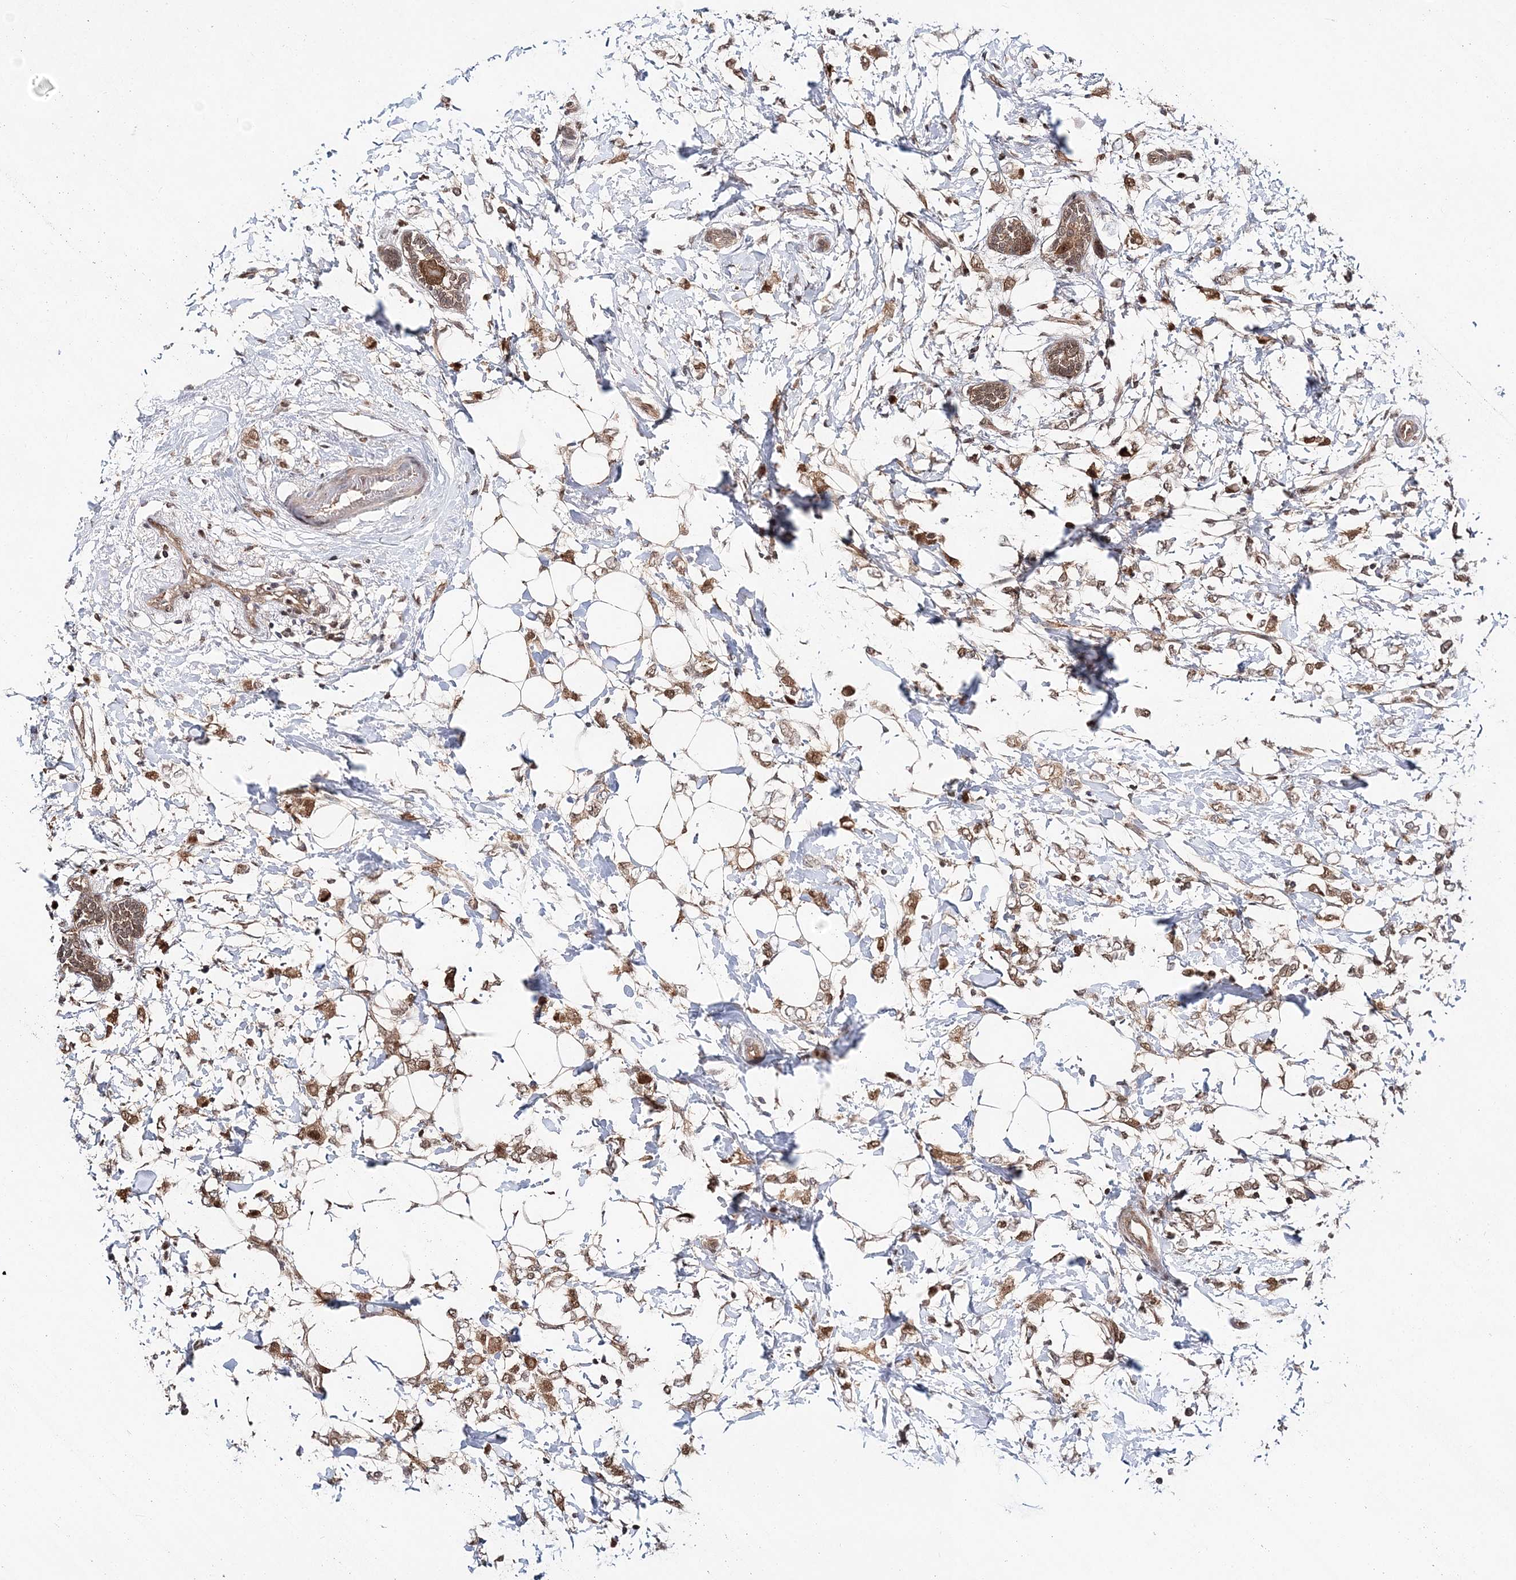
{"staining": {"intensity": "moderate", "quantity": ">75%", "location": "cytoplasmic/membranous"}, "tissue": "breast cancer", "cell_type": "Tumor cells", "image_type": "cancer", "snomed": [{"axis": "morphology", "description": "Normal tissue, NOS"}, {"axis": "morphology", "description": "Lobular carcinoma"}, {"axis": "topography", "description": "Breast"}], "caption": "IHC (DAB) staining of human breast cancer demonstrates moderate cytoplasmic/membranous protein staining in approximately >75% of tumor cells.", "gene": "NIF3L1", "patient": {"sex": "female", "age": 47}}